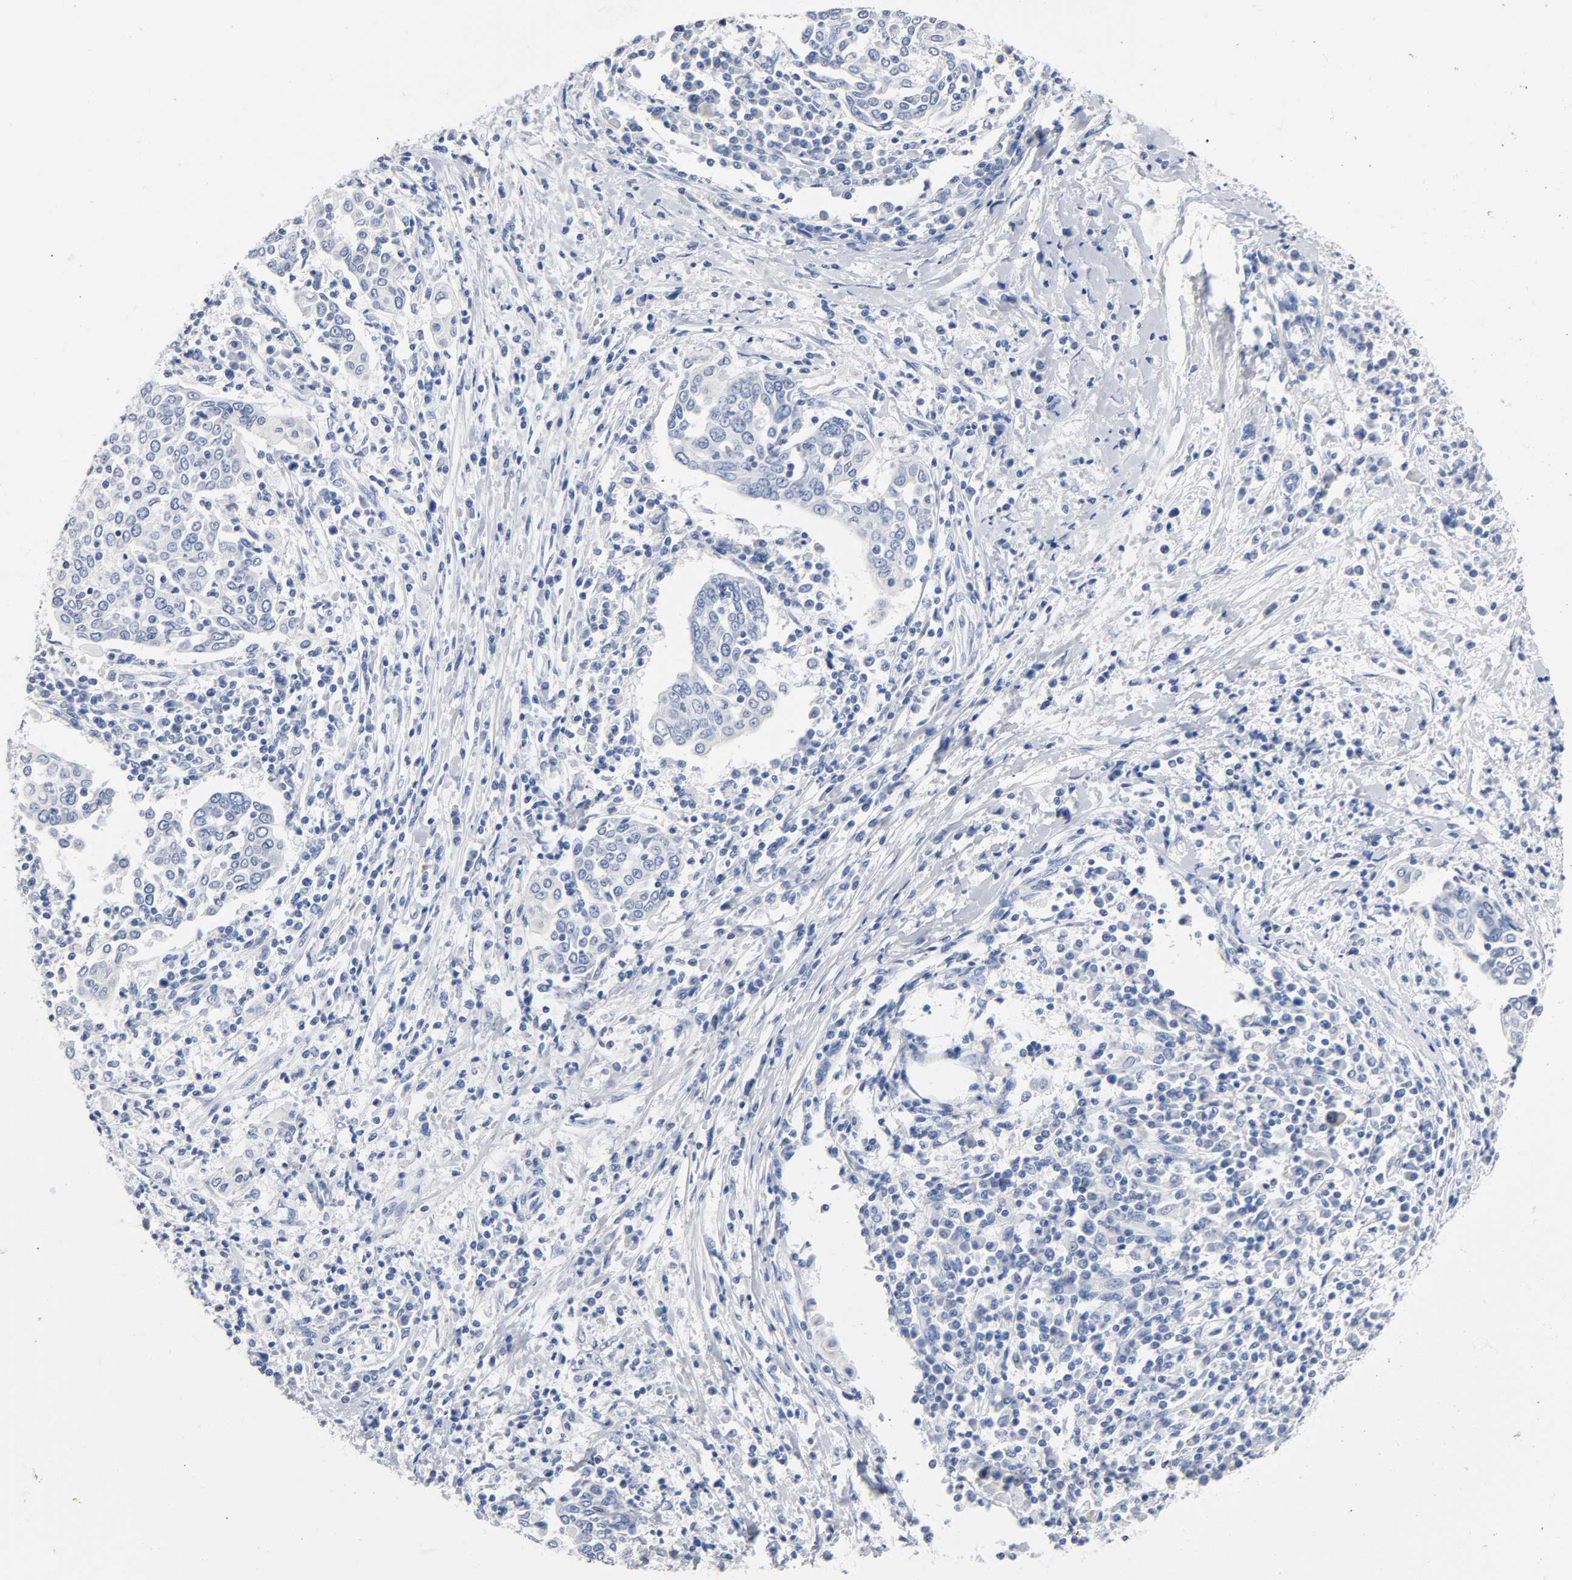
{"staining": {"intensity": "negative", "quantity": "none", "location": "none"}, "tissue": "cervical cancer", "cell_type": "Tumor cells", "image_type": "cancer", "snomed": [{"axis": "morphology", "description": "Squamous cell carcinoma, NOS"}, {"axis": "topography", "description": "Cervix"}], "caption": "Tumor cells show no significant protein positivity in cervical squamous cell carcinoma.", "gene": "ACP3", "patient": {"sex": "female", "age": 40}}